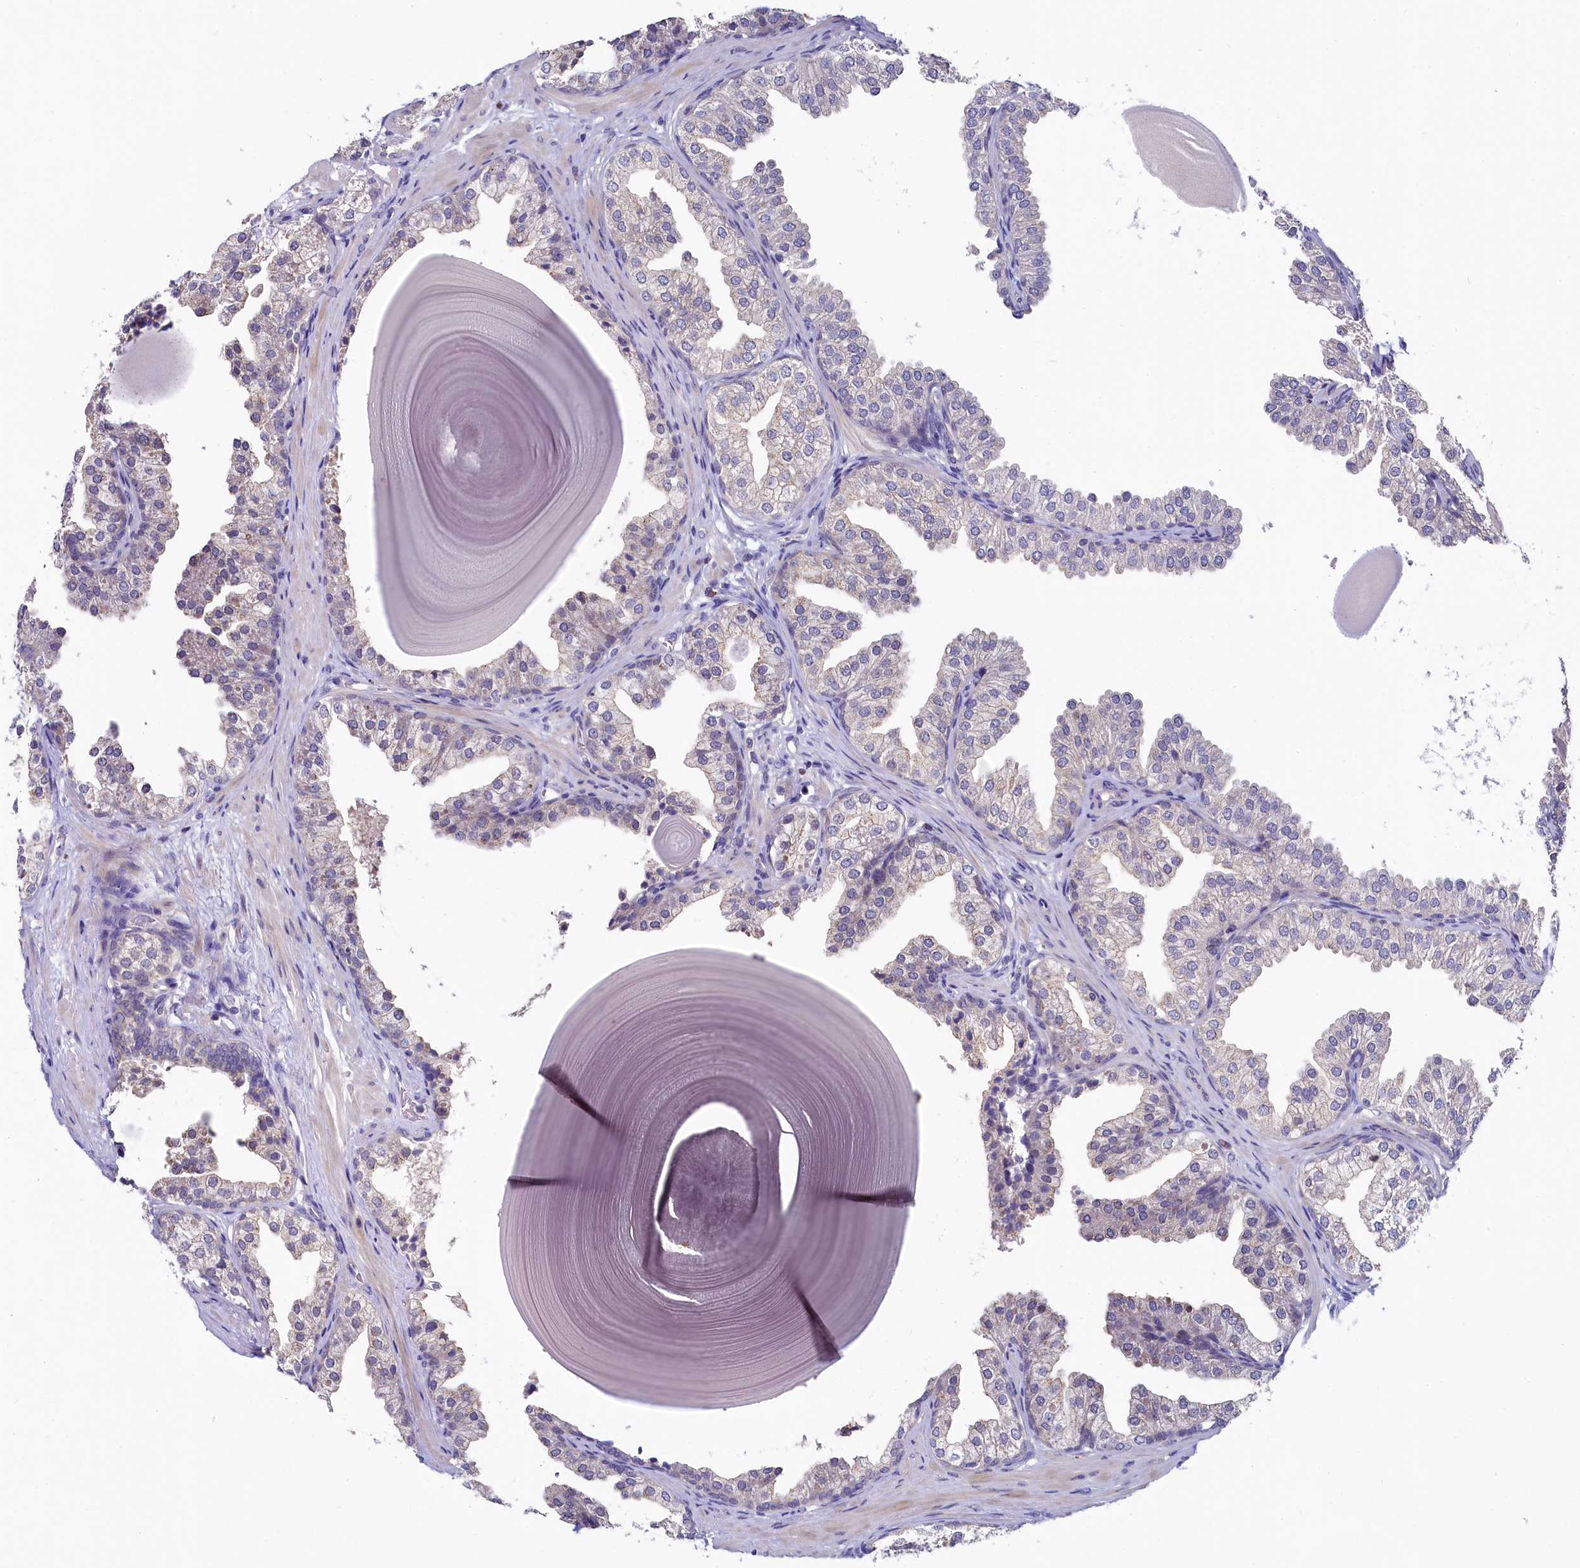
{"staining": {"intensity": "negative", "quantity": "none", "location": "none"}, "tissue": "prostate", "cell_type": "Glandular cells", "image_type": "normal", "snomed": [{"axis": "morphology", "description": "Normal tissue, NOS"}, {"axis": "topography", "description": "Prostate"}], "caption": "Immunohistochemical staining of benign human prostate exhibits no significant expression in glandular cells.", "gene": "SPINK9", "patient": {"sex": "male", "age": 48}}